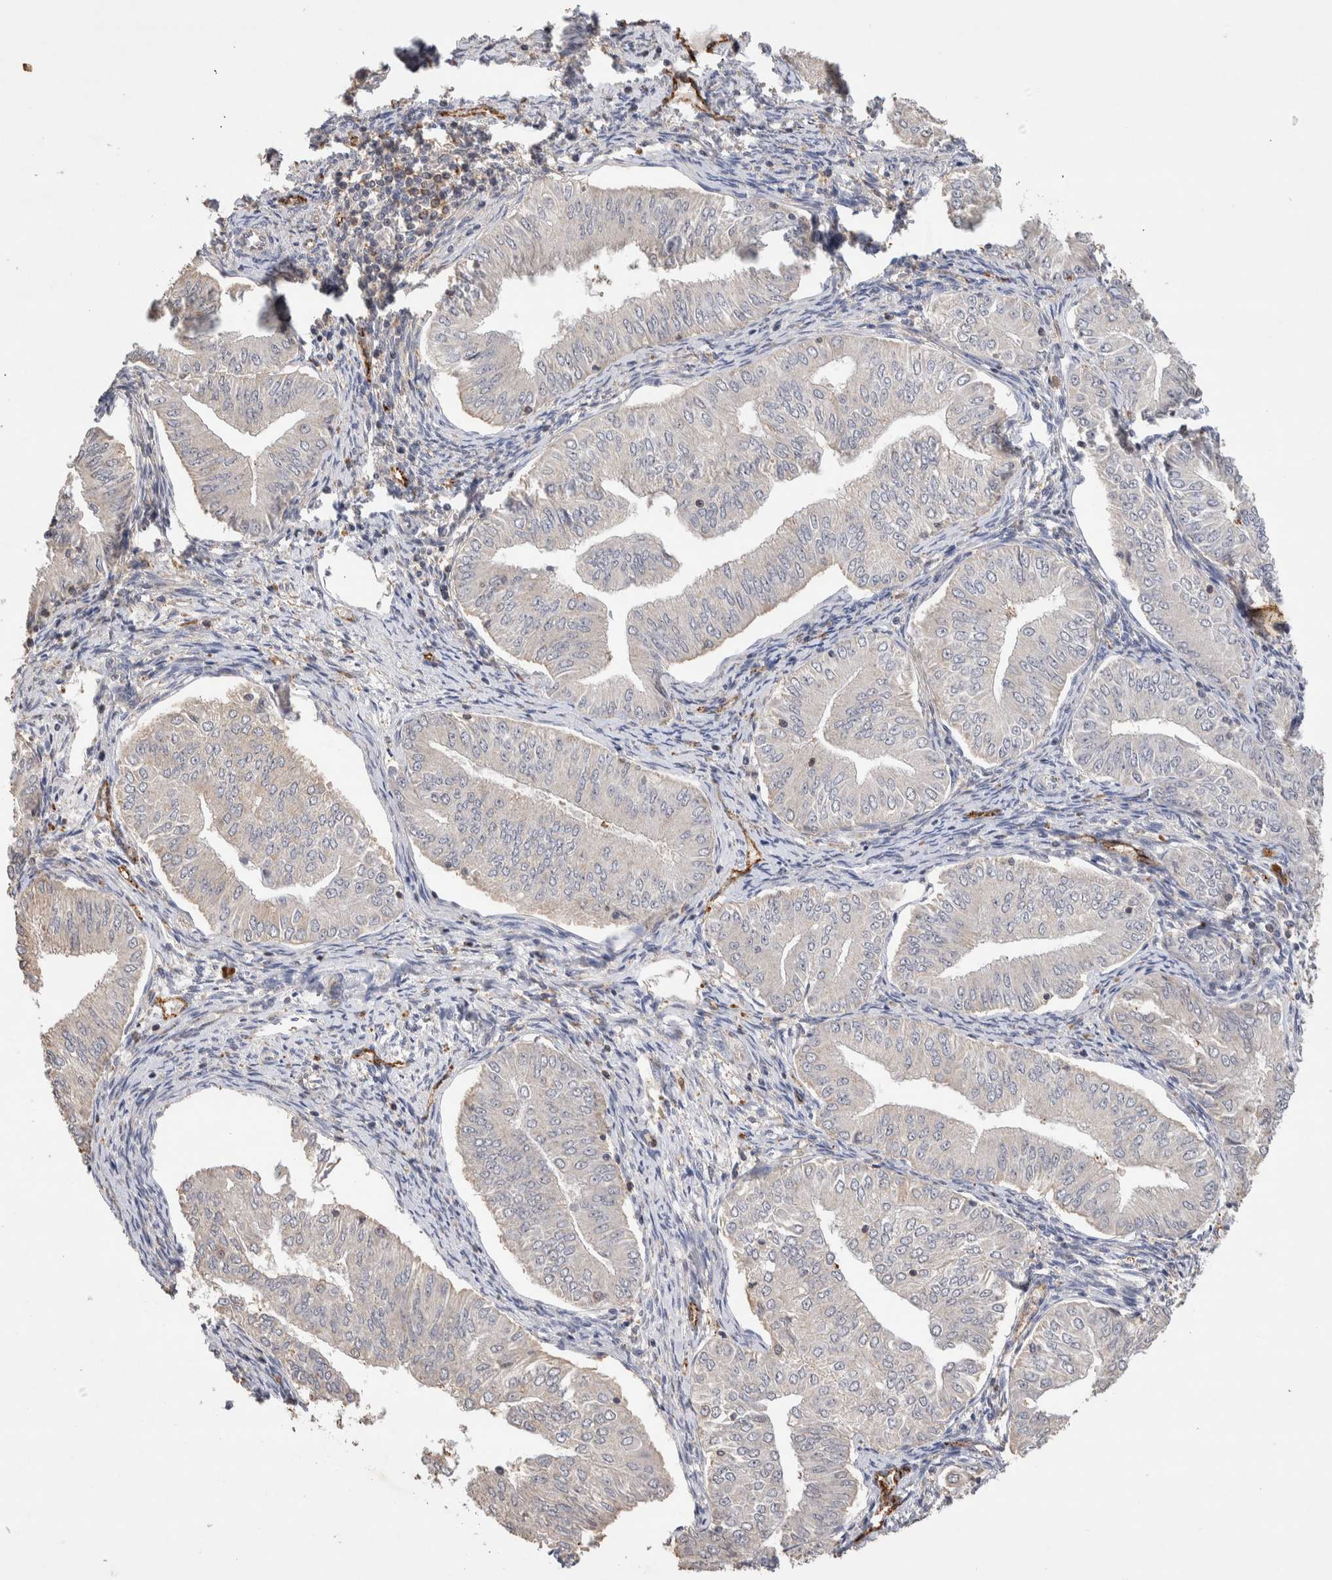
{"staining": {"intensity": "negative", "quantity": "none", "location": "none"}, "tissue": "endometrial cancer", "cell_type": "Tumor cells", "image_type": "cancer", "snomed": [{"axis": "morphology", "description": "Normal tissue, NOS"}, {"axis": "morphology", "description": "Adenocarcinoma, NOS"}, {"axis": "topography", "description": "Endometrium"}], "caption": "A high-resolution micrograph shows immunohistochemistry staining of endometrial cancer, which displays no significant positivity in tumor cells.", "gene": "NSMAF", "patient": {"sex": "female", "age": 53}}